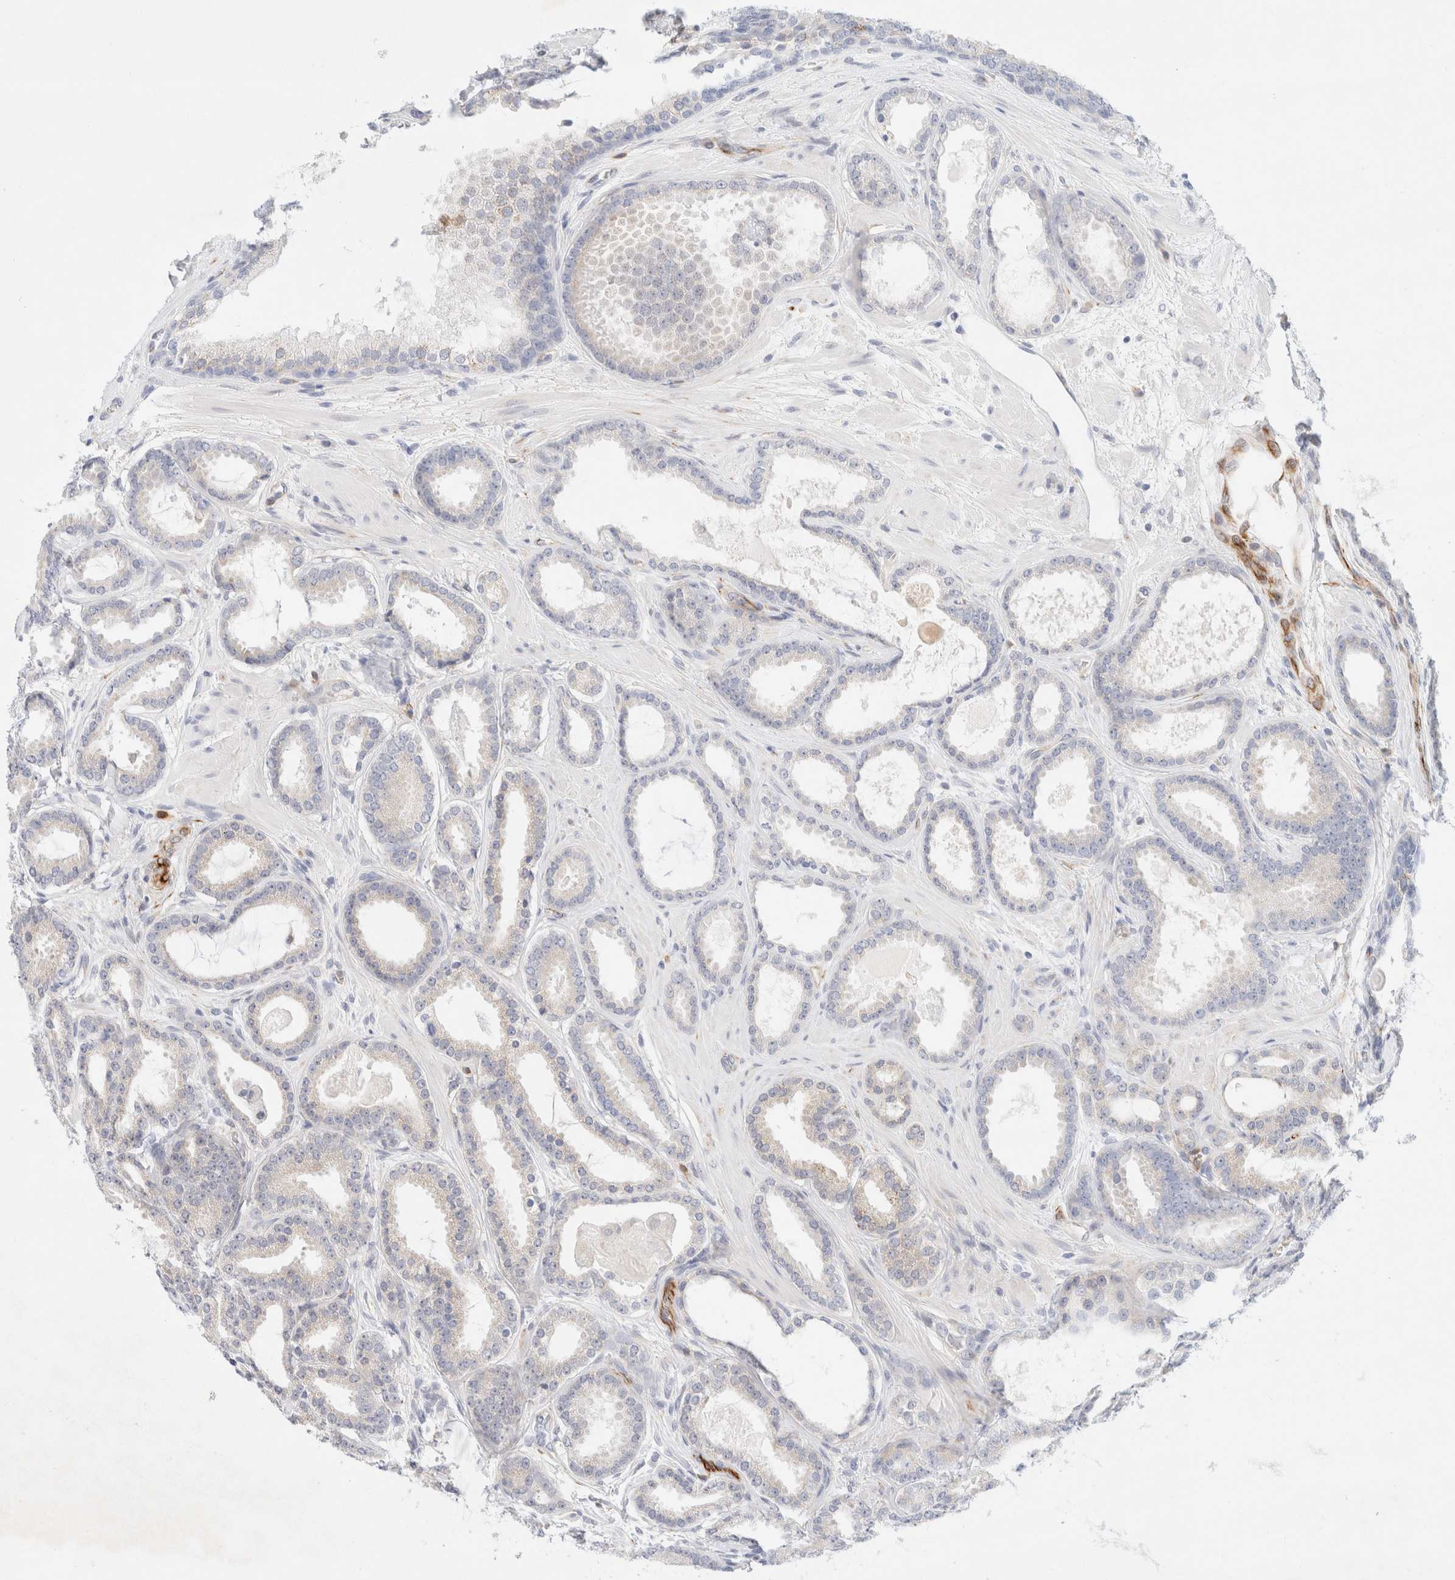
{"staining": {"intensity": "negative", "quantity": "none", "location": "none"}, "tissue": "prostate cancer", "cell_type": "Tumor cells", "image_type": "cancer", "snomed": [{"axis": "morphology", "description": "Adenocarcinoma, High grade"}, {"axis": "topography", "description": "Prostate"}], "caption": "A photomicrograph of prostate cancer (high-grade adenocarcinoma) stained for a protein displays no brown staining in tumor cells.", "gene": "SLC25A48", "patient": {"sex": "male", "age": 60}}